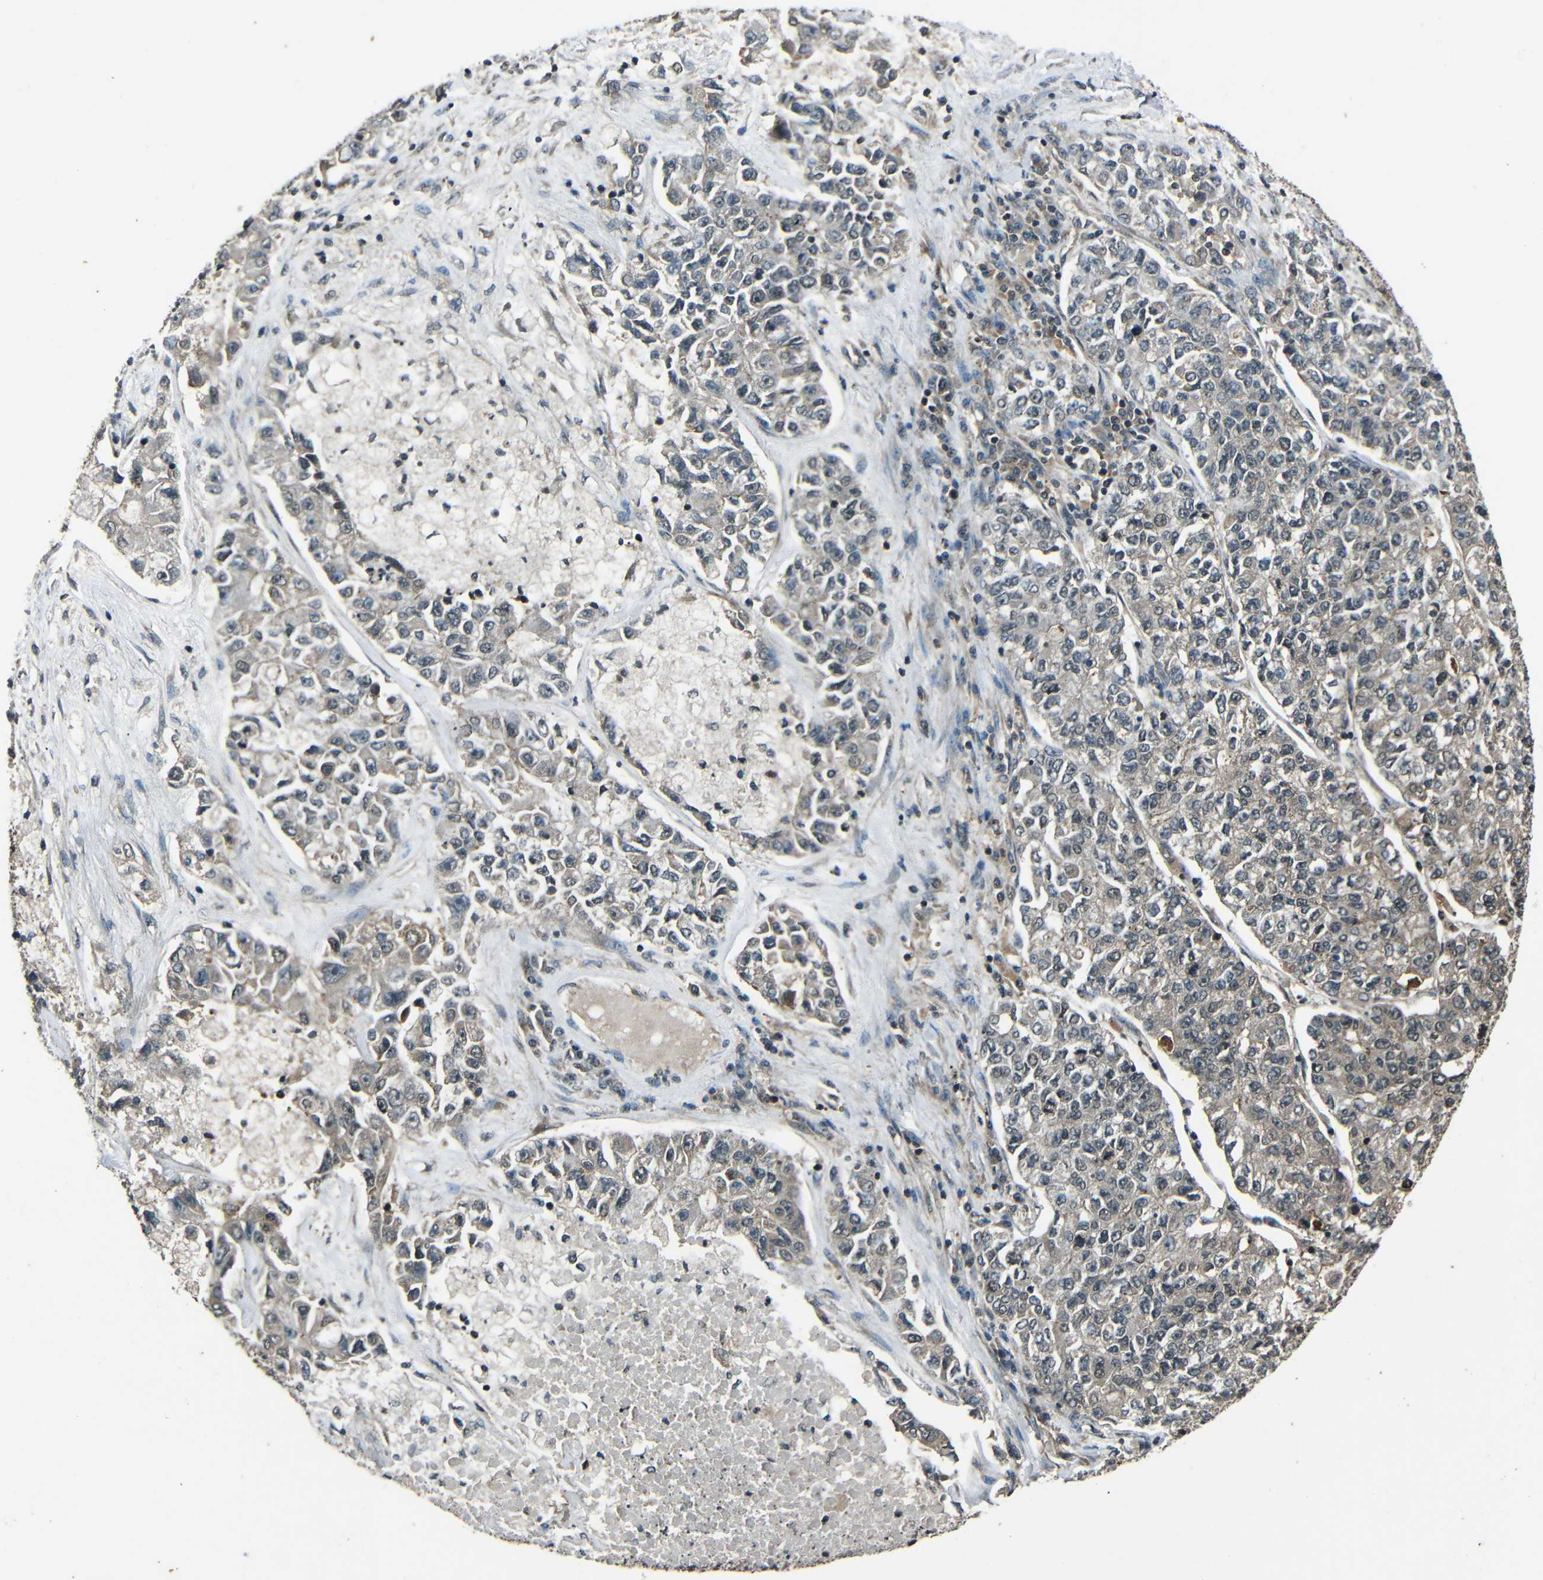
{"staining": {"intensity": "weak", "quantity": ">75%", "location": "cytoplasmic/membranous"}, "tissue": "lung cancer", "cell_type": "Tumor cells", "image_type": "cancer", "snomed": [{"axis": "morphology", "description": "Adenocarcinoma, NOS"}, {"axis": "topography", "description": "Lung"}], "caption": "IHC image of adenocarcinoma (lung) stained for a protein (brown), which demonstrates low levels of weak cytoplasmic/membranous expression in approximately >75% of tumor cells.", "gene": "PLK2", "patient": {"sex": "male", "age": 49}}